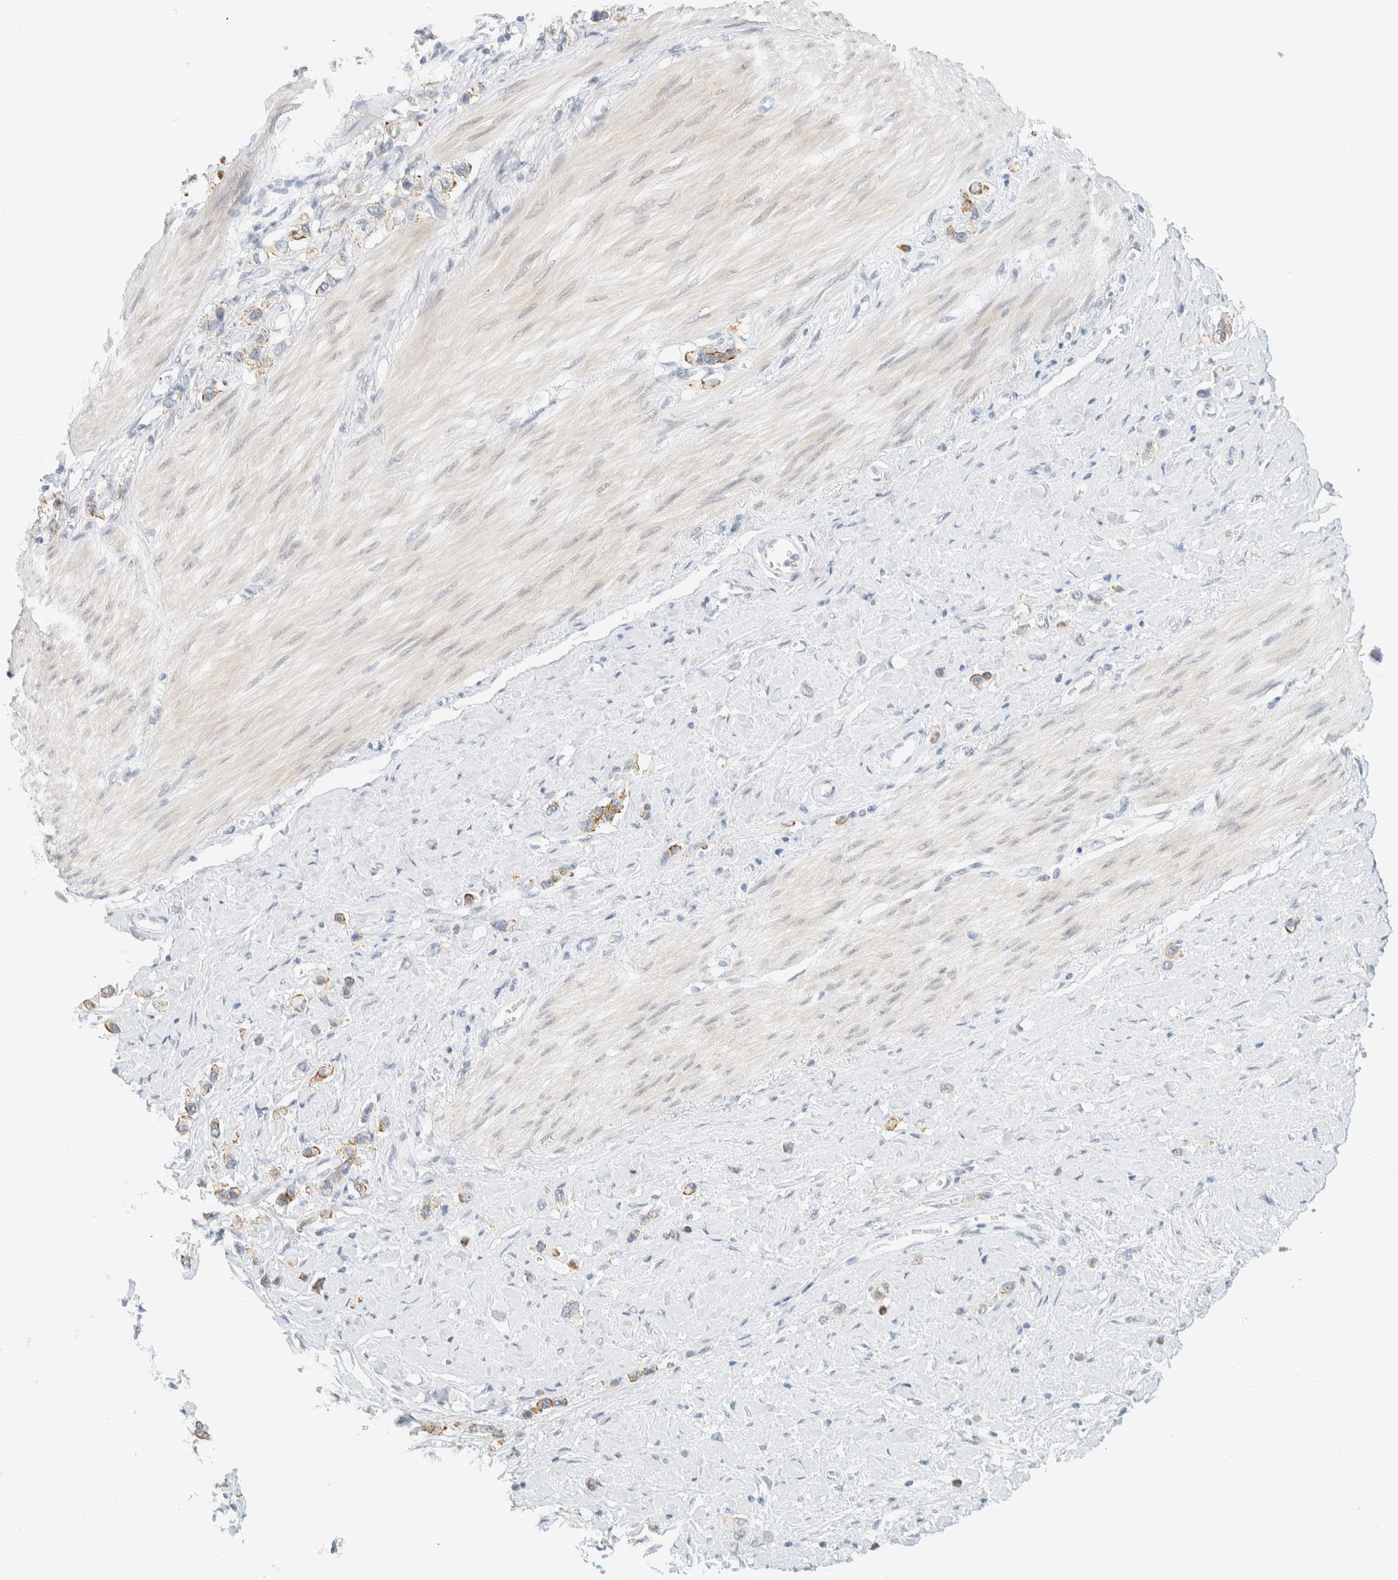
{"staining": {"intensity": "moderate", "quantity": "25%-75%", "location": "cytoplasmic/membranous"}, "tissue": "stomach cancer", "cell_type": "Tumor cells", "image_type": "cancer", "snomed": [{"axis": "morphology", "description": "Adenocarcinoma, NOS"}, {"axis": "topography", "description": "Stomach"}], "caption": "Protein analysis of stomach cancer tissue shows moderate cytoplasmic/membranous staining in about 25%-75% of tumor cells.", "gene": "C1QTNF12", "patient": {"sex": "female", "age": 65}}